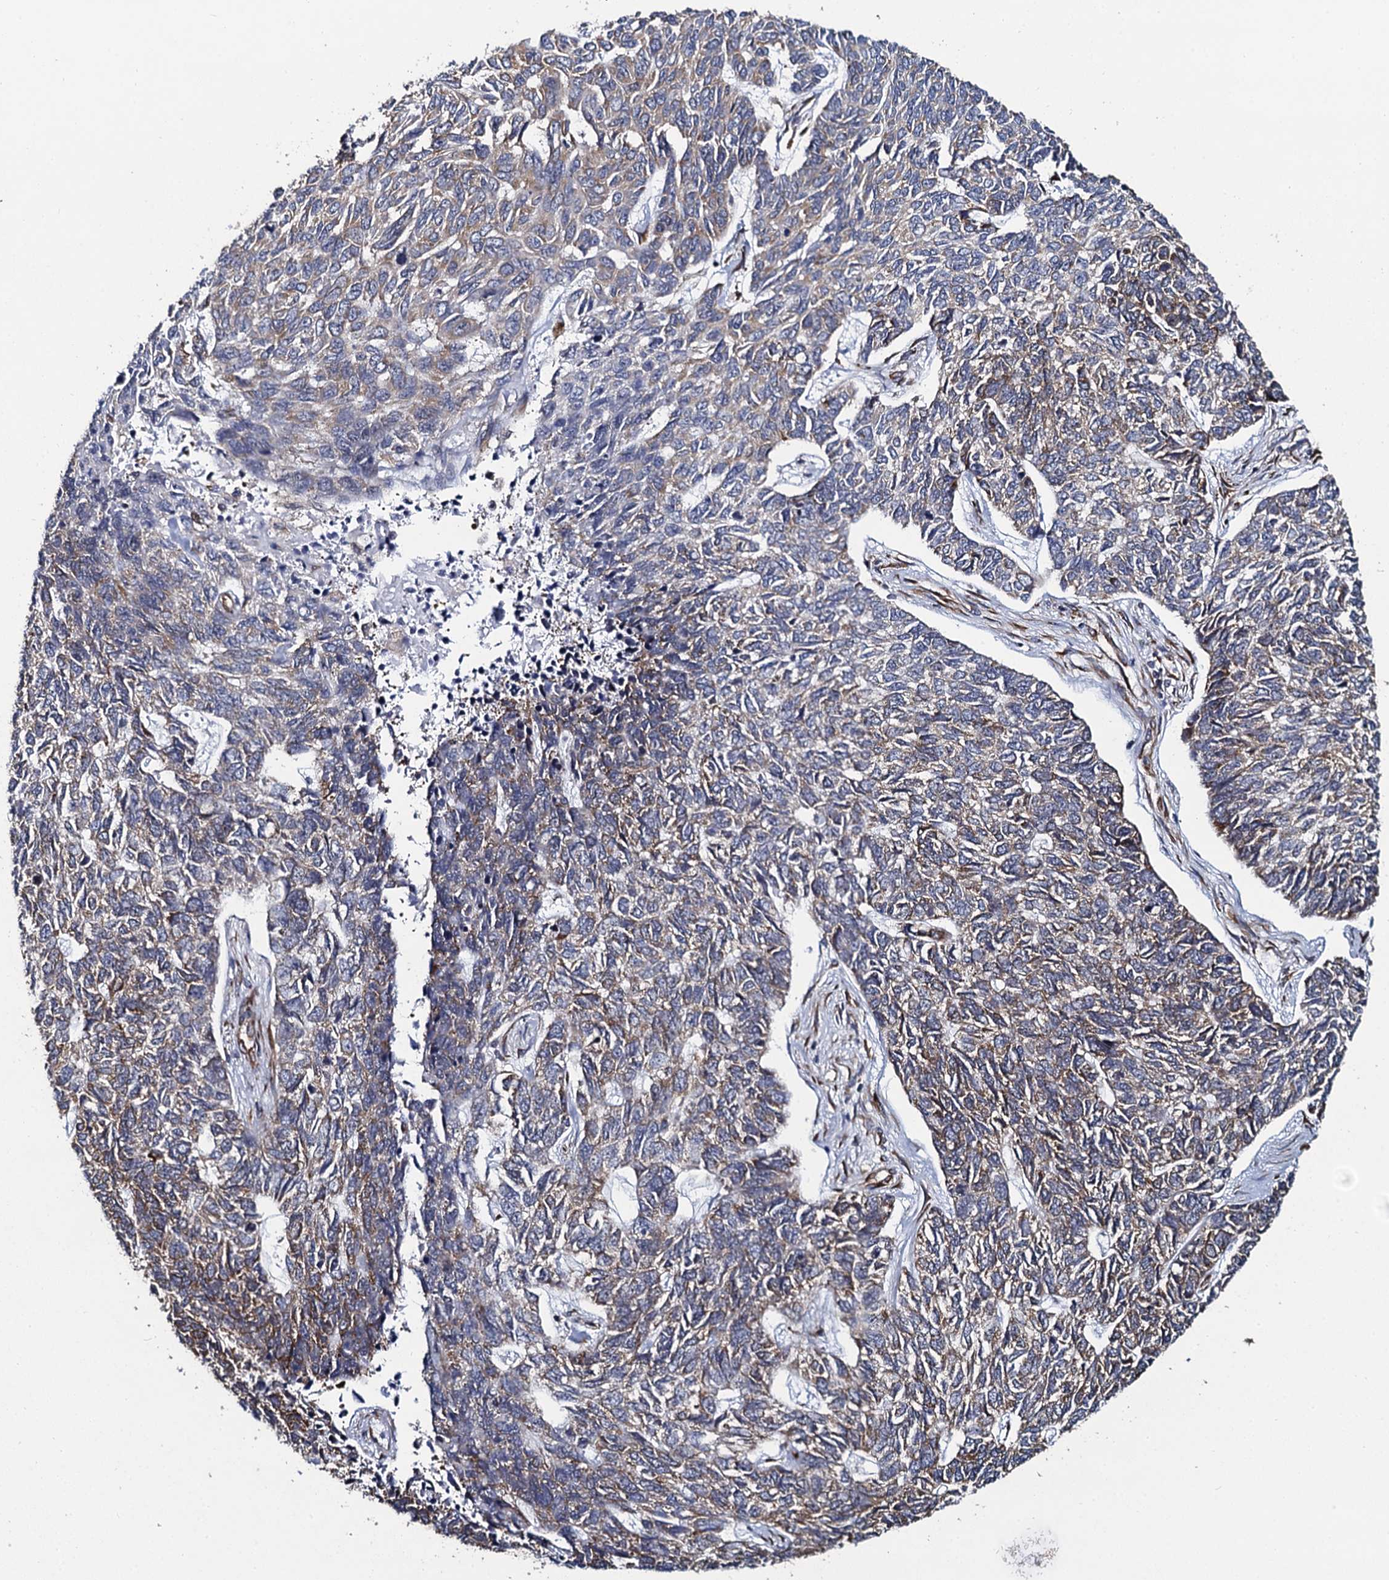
{"staining": {"intensity": "moderate", "quantity": "25%-75%", "location": "cytoplasmic/membranous"}, "tissue": "skin cancer", "cell_type": "Tumor cells", "image_type": "cancer", "snomed": [{"axis": "morphology", "description": "Basal cell carcinoma"}, {"axis": "topography", "description": "Skin"}], "caption": "Immunohistochemical staining of skin cancer (basal cell carcinoma) reveals moderate cytoplasmic/membranous protein expression in about 25%-75% of tumor cells.", "gene": "SPTY2D1", "patient": {"sex": "female", "age": 65}}